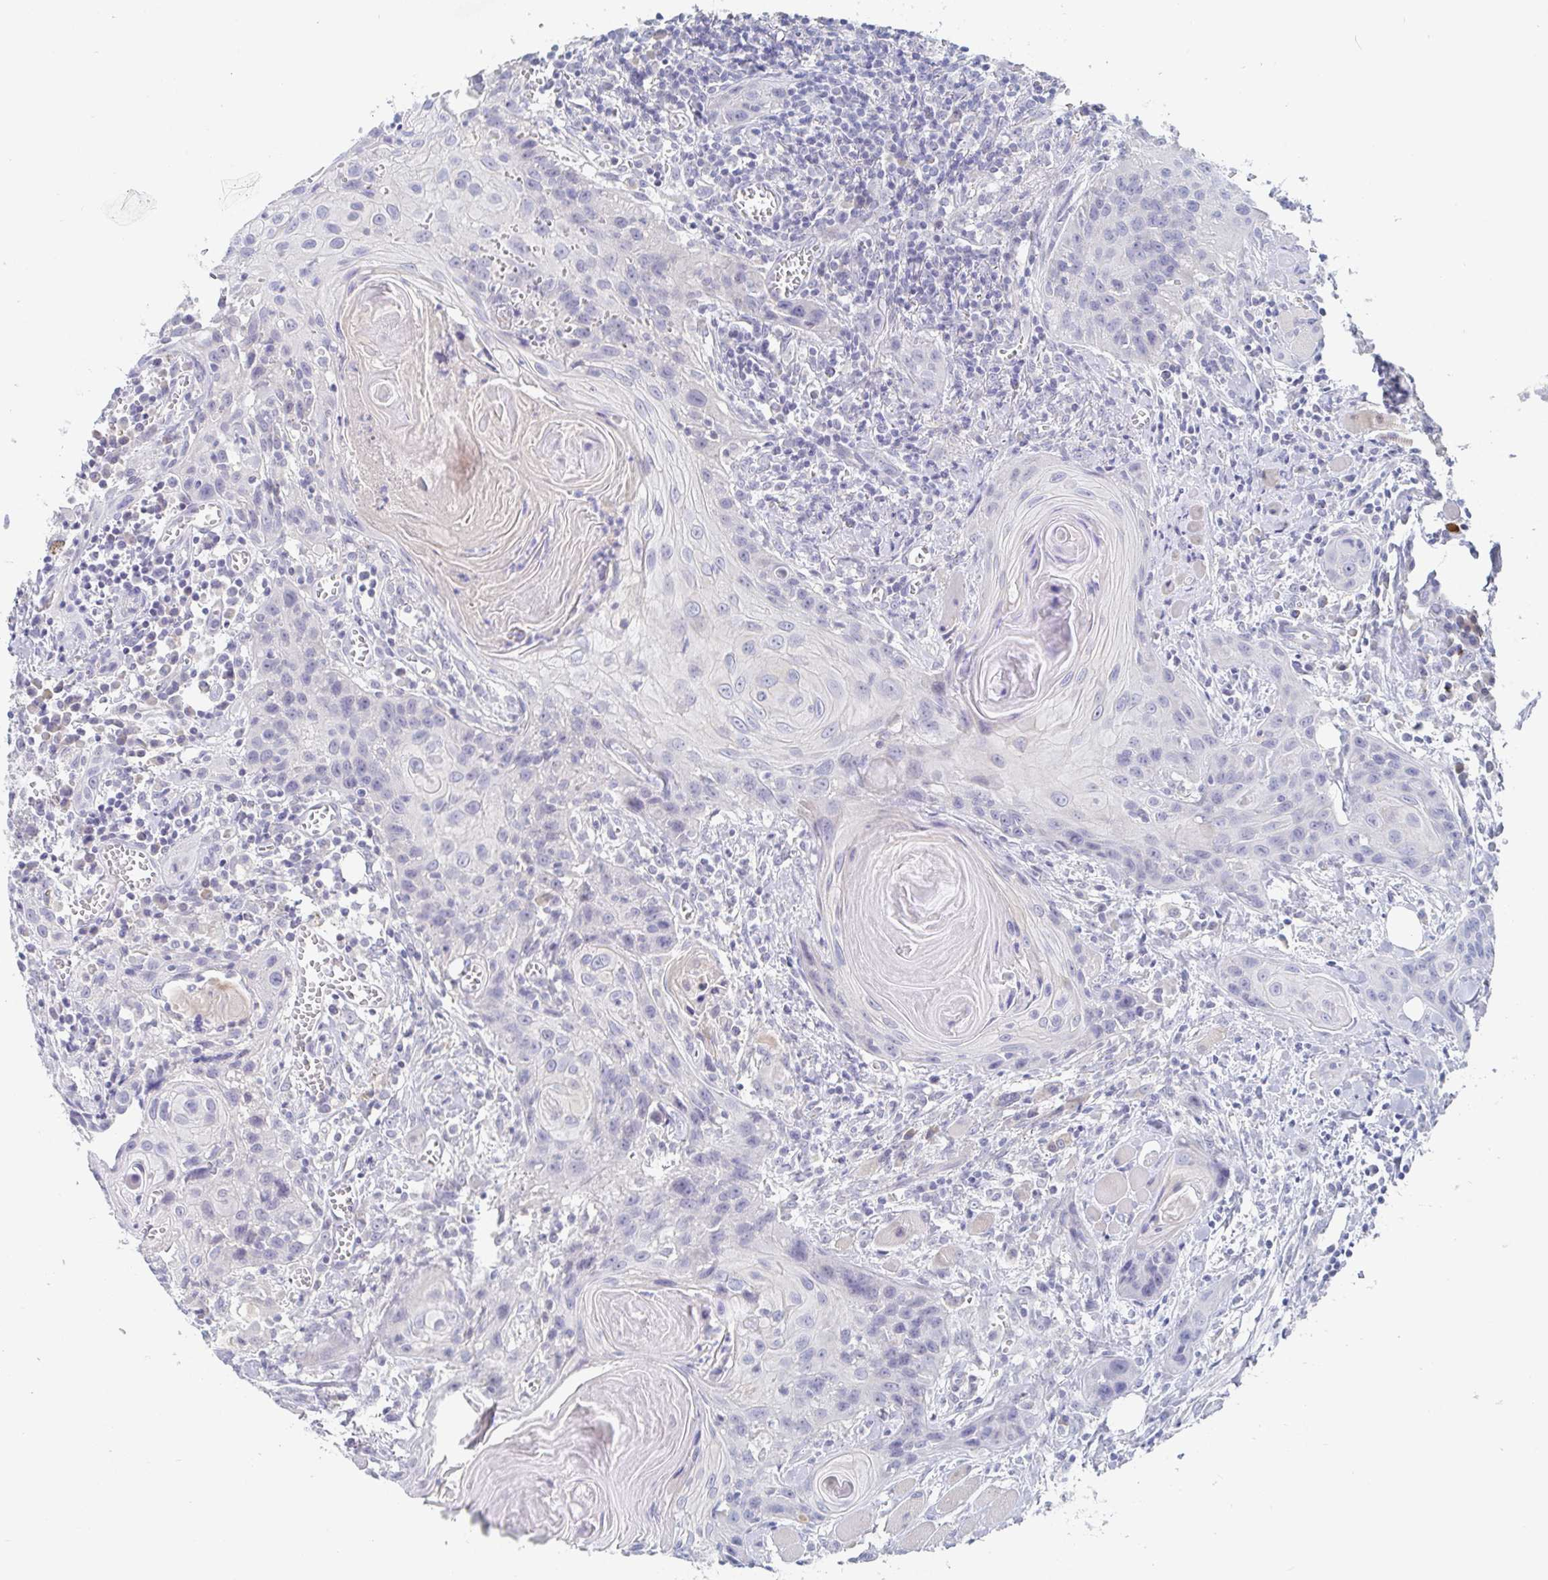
{"staining": {"intensity": "negative", "quantity": "none", "location": "none"}, "tissue": "head and neck cancer", "cell_type": "Tumor cells", "image_type": "cancer", "snomed": [{"axis": "morphology", "description": "Squamous cell carcinoma, NOS"}, {"axis": "topography", "description": "Oral tissue"}, {"axis": "topography", "description": "Head-Neck"}], "caption": "Immunohistochemistry image of human head and neck cancer stained for a protein (brown), which reveals no expression in tumor cells.", "gene": "ZNF430", "patient": {"sex": "male", "age": 58}}